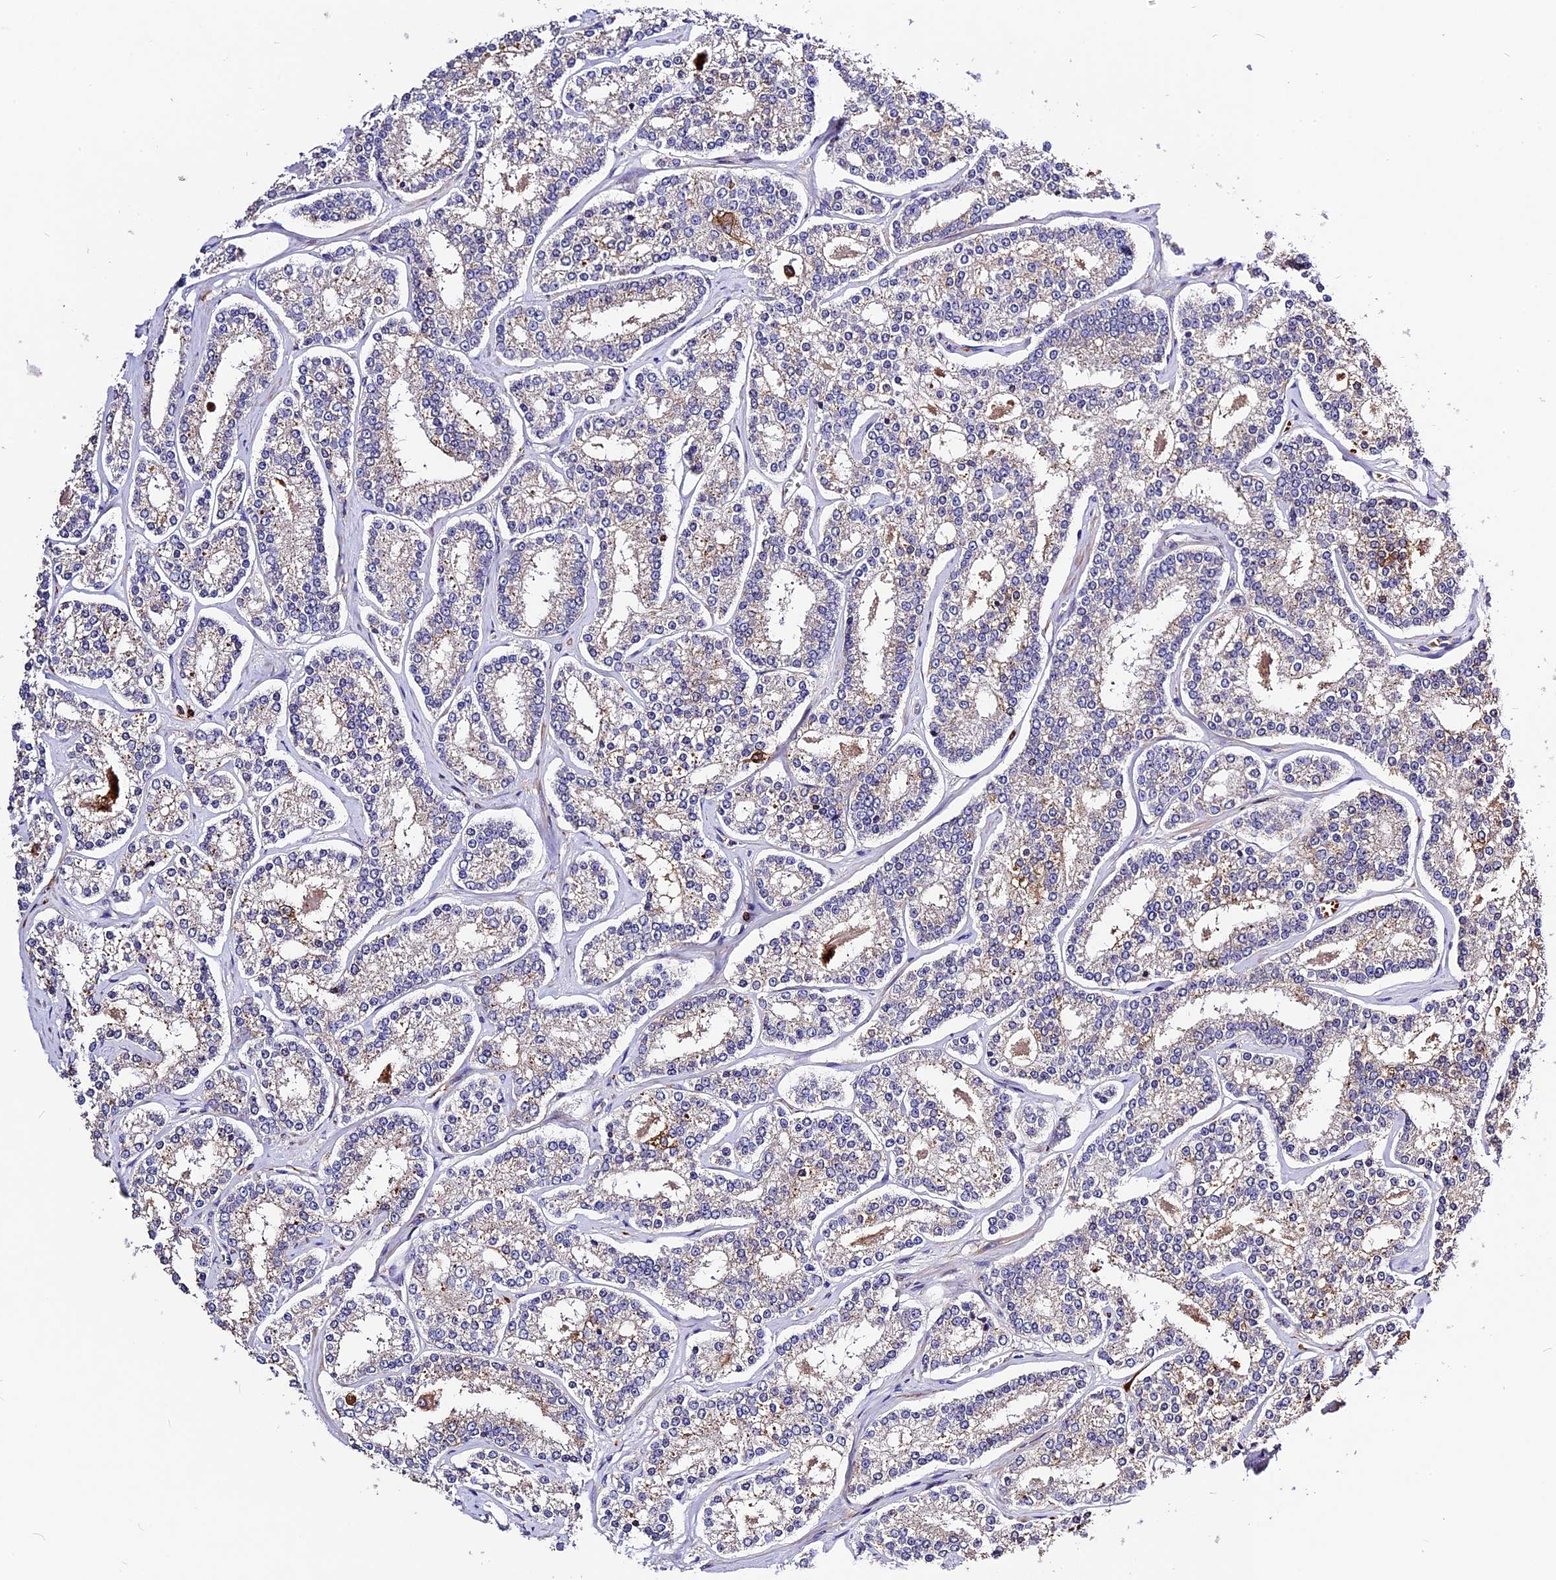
{"staining": {"intensity": "weak", "quantity": "<25%", "location": "cytoplasmic/membranous"}, "tissue": "prostate cancer", "cell_type": "Tumor cells", "image_type": "cancer", "snomed": [{"axis": "morphology", "description": "Normal tissue, NOS"}, {"axis": "morphology", "description": "Adenocarcinoma, High grade"}, {"axis": "topography", "description": "Prostate"}], "caption": "Prostate cancer (adenocarcinoma (high-grade)) was stained to show a protein in brown. There is no significant expression in tumor cells. Nuclei are stained in blue.", "gene": "CILP2", "patient": {"sex": "male", "age": 83}}